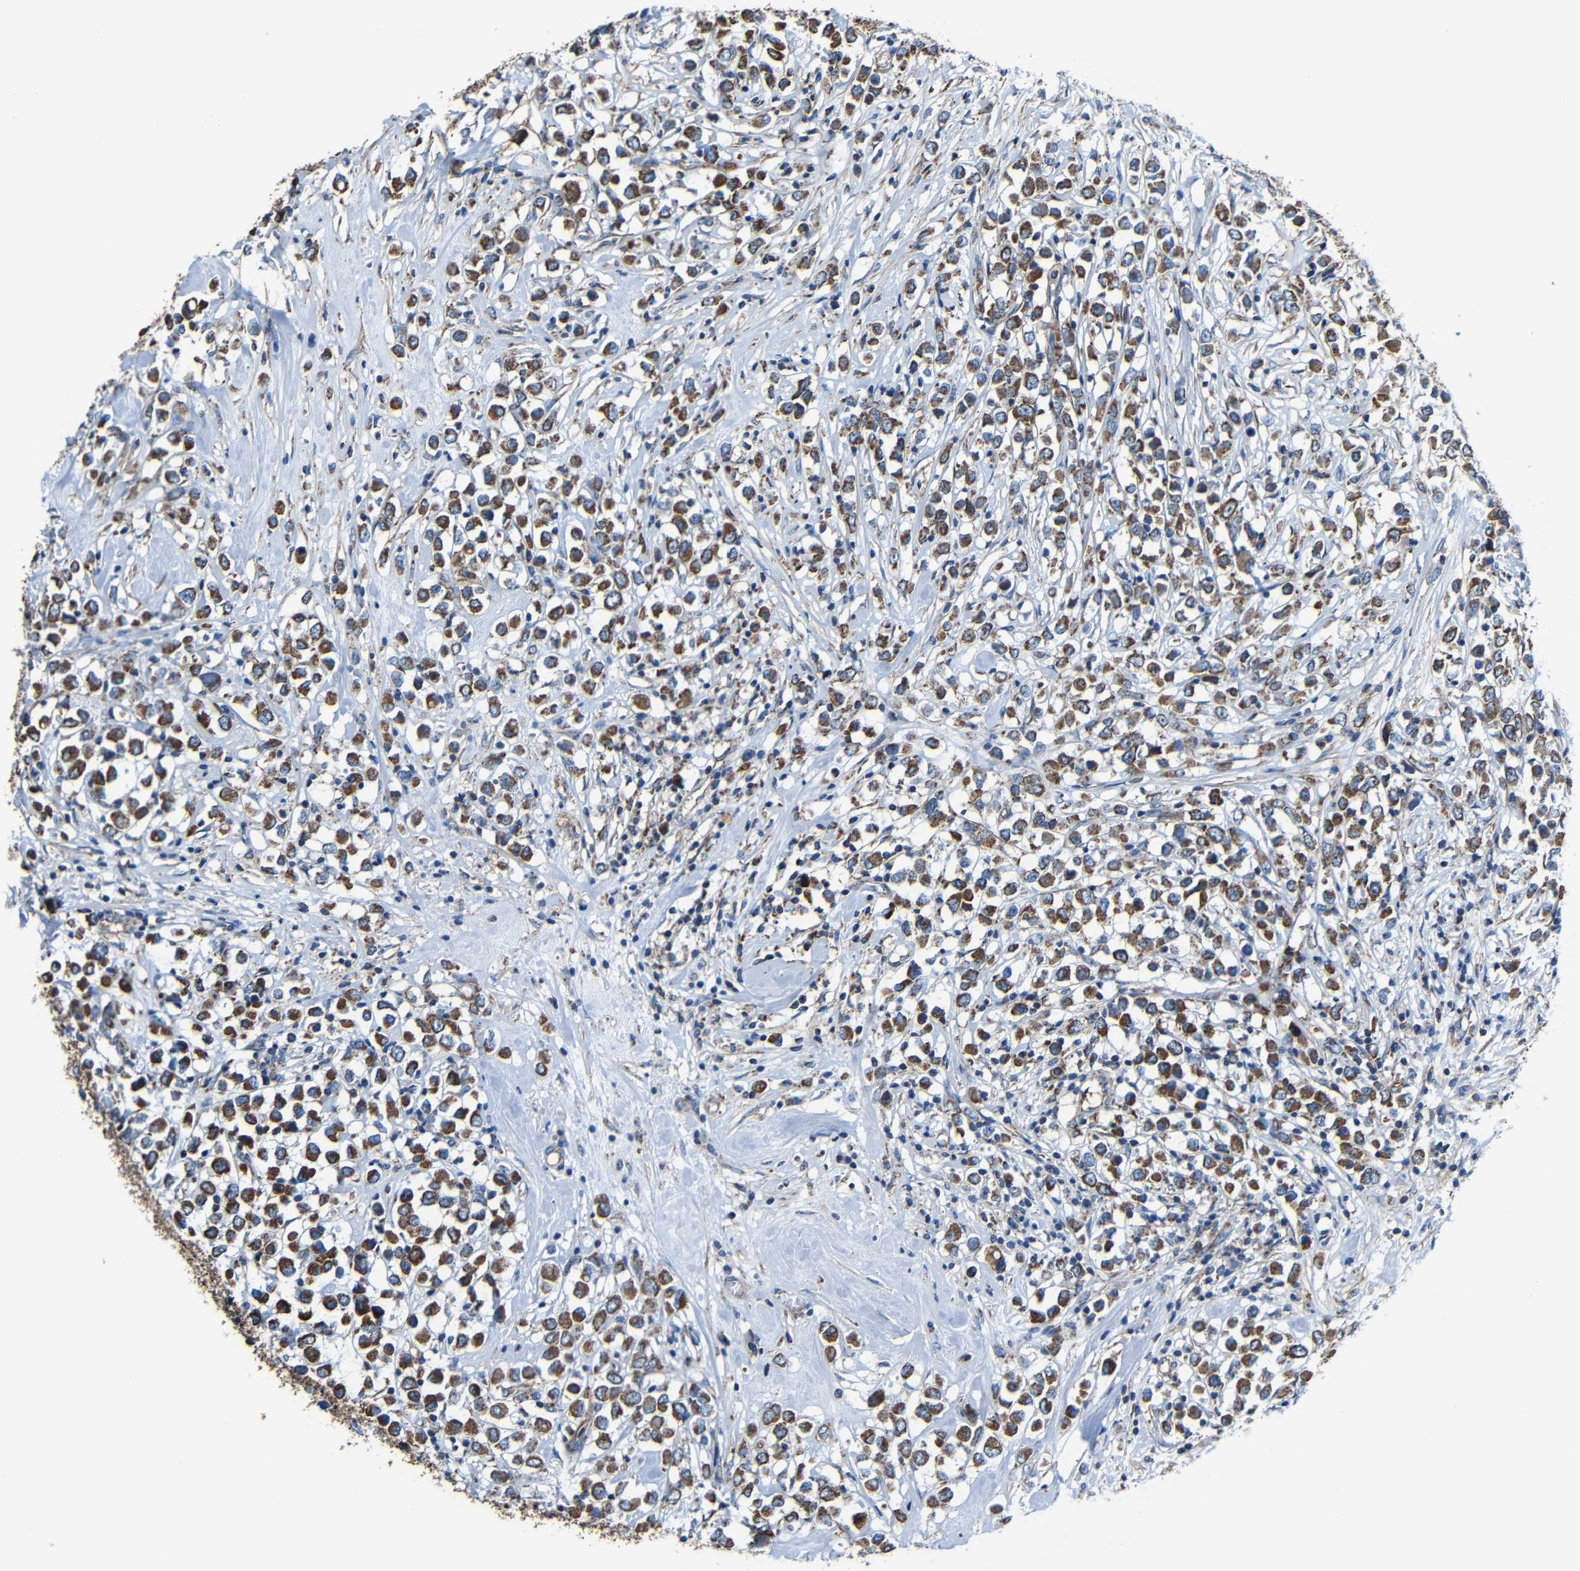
{"staining": {"intensity": "strong", "quantity": ">75%", "location": "cytoplasmic/membranous"}, "tissue": "breast cancer", "cell_type": "Tumor cells", "image_type": "cancer", "snomed": [{"axis": "morphology", "description": "Duct carcinoma"}, {"axis": "topography", "description": "Breast"}], "caption": "A photomicrograph of breast invasive ductal carcinoma stained for a protein displays strong cytoplasmic/membranous brown staining in tumor cells.", "gene": "INTS6L", "patient": {"sex": "female", "age": 61}}